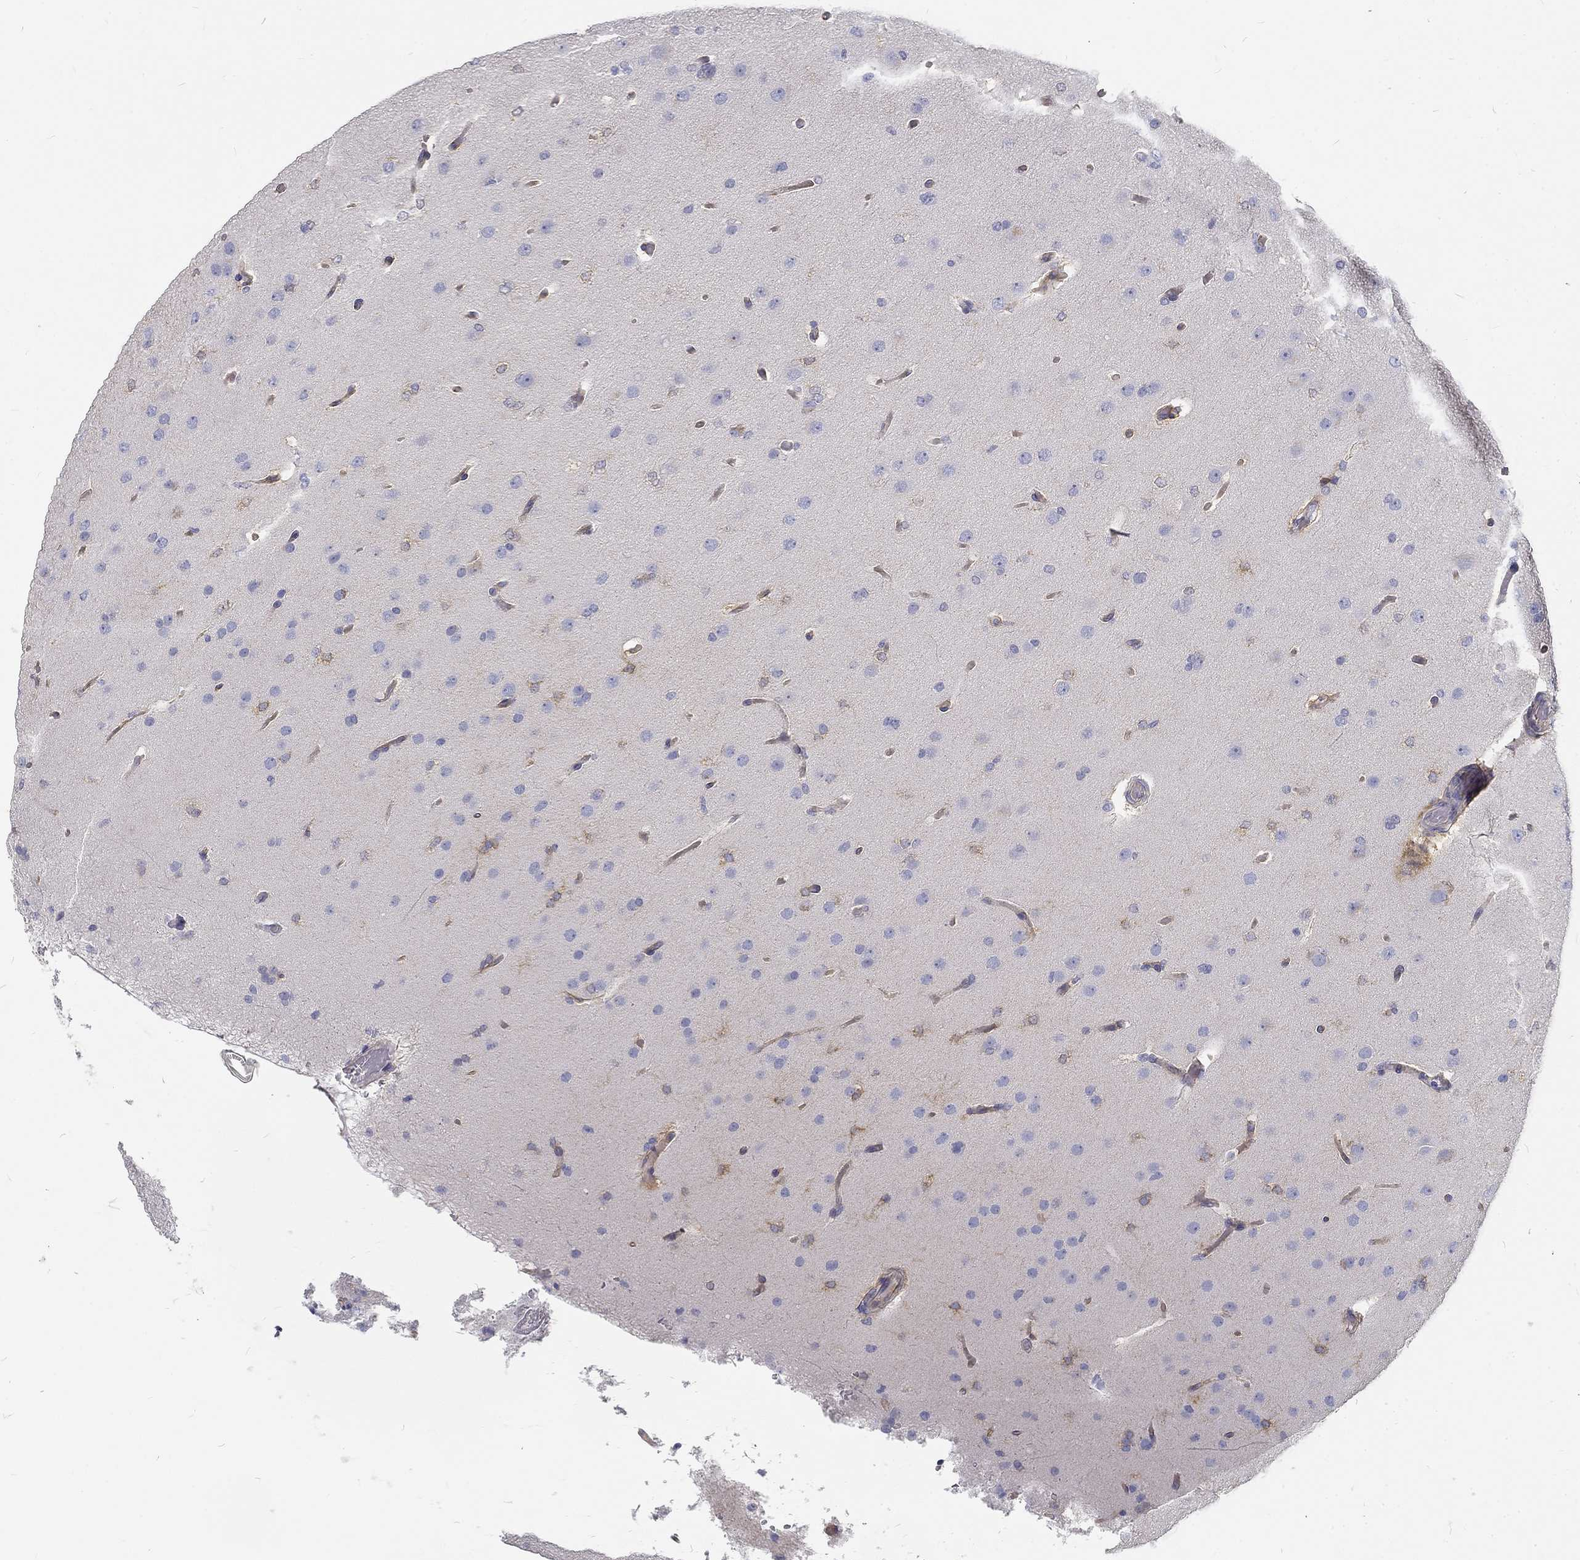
{"staining": {"intensity": "negative", "quantity": "none", "location": "none"}, "tissue": "glioma", "cell_type": "Tumor cells", "image_type": "cancer", "snomed": [{"axis": "morphology", "description": "Glioma, malignant, Low grade"}, {"axis": "topography", "description": "Brain"}], "caption": "Image shows no significant protein expression in tumor cells of low-grade glioma (malignant).", "gene": "MTMR11", "patient": {"sex": "male", "age": 41}}